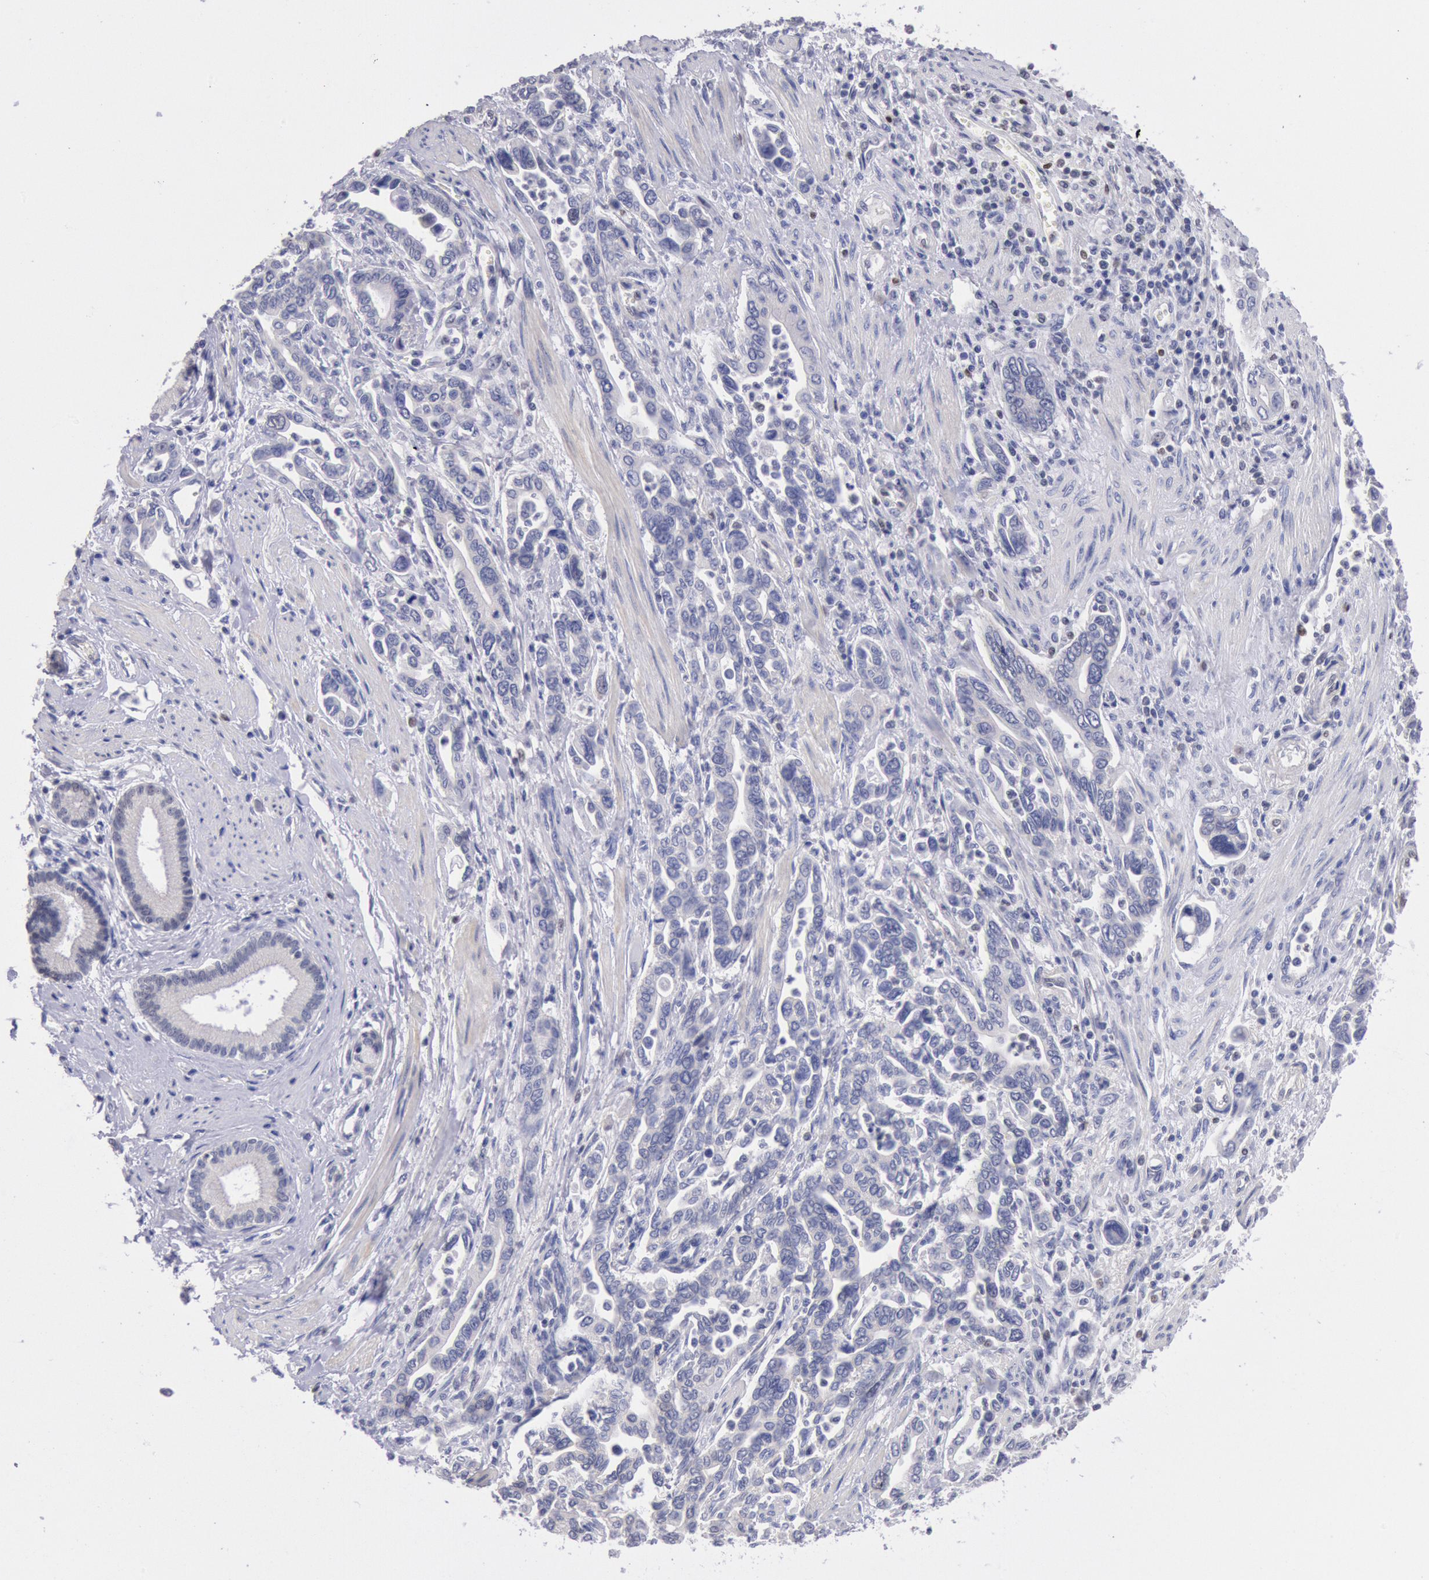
{"staining": {"intensity": "negative", "quantity": "none", "location": "none"}, "tissue": "pancreatic cancer", "cell_type": "Tumor cells", "image_type": "cancer", "snomed": [{"axis": "morphology", "description": "Adenocarcinoma, NOS"}, {"axis": "topography", "description": "Pancreas"}], "caption": "Immunohistochemical staining of adenocarcinoma (pancreatic) displays no significant positivity in tumor cells.", "gene": "RPS6KA5", "patient": {"sex": "female", "age": 57}}